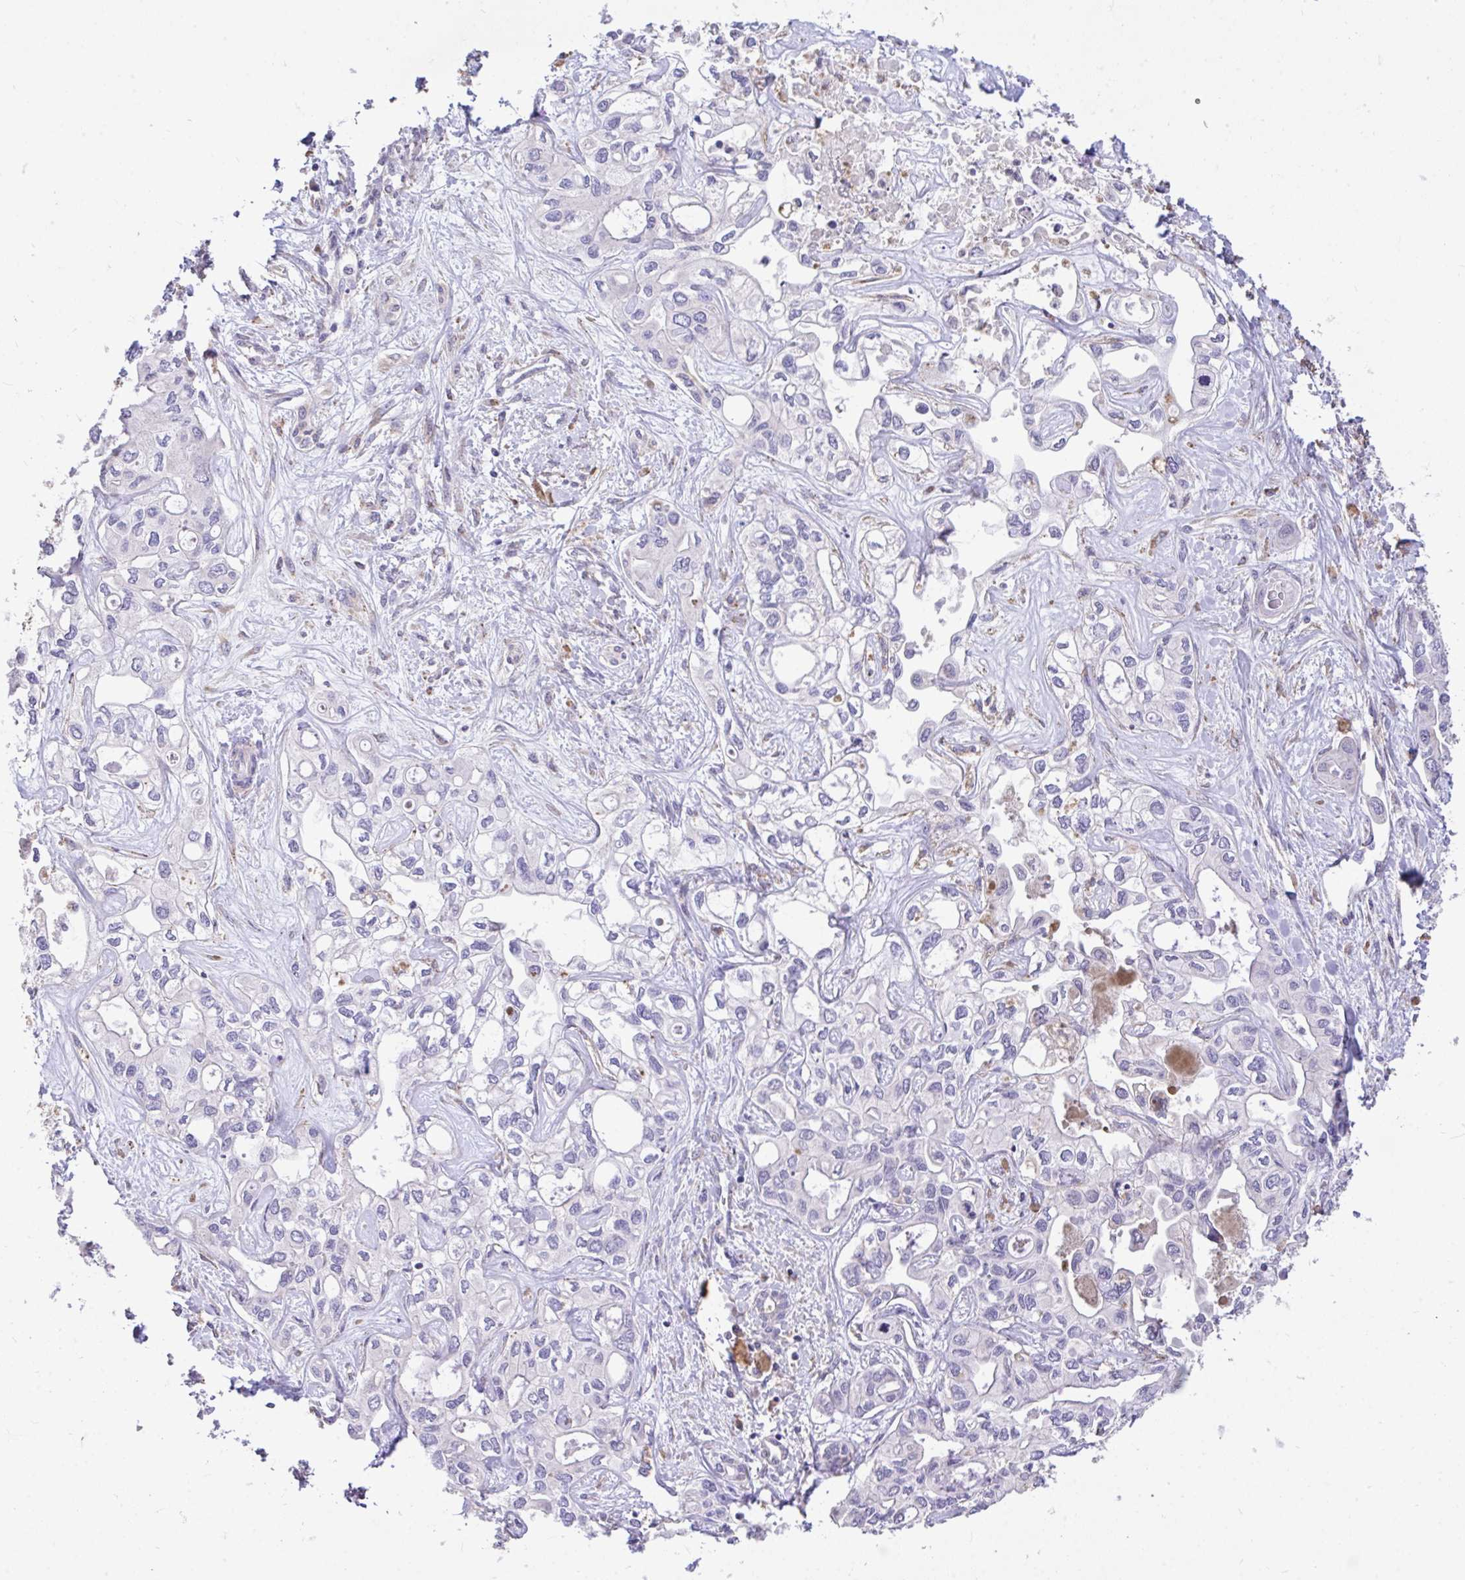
{"staining": {"intensity": "negative", "quantity": "none", "location": "none"}, "tissue": "liver cancer", "cell_type": "Tumor cells", "image_type": "cancer", "snomed": [{"axis": "morphology", "description": "Cholangiocarcinoma"}, {"axis": "topography", "description": "Liver"}], "caption": "High magnification brightfield microscopy of liver cholangiocarcinoma stained with DAB (brown) and counterstained with hematoxylin (blue): tumor cells show no significant expression.", "gene": "MPC2", "patient": {"sex": "female", "age": 64}}